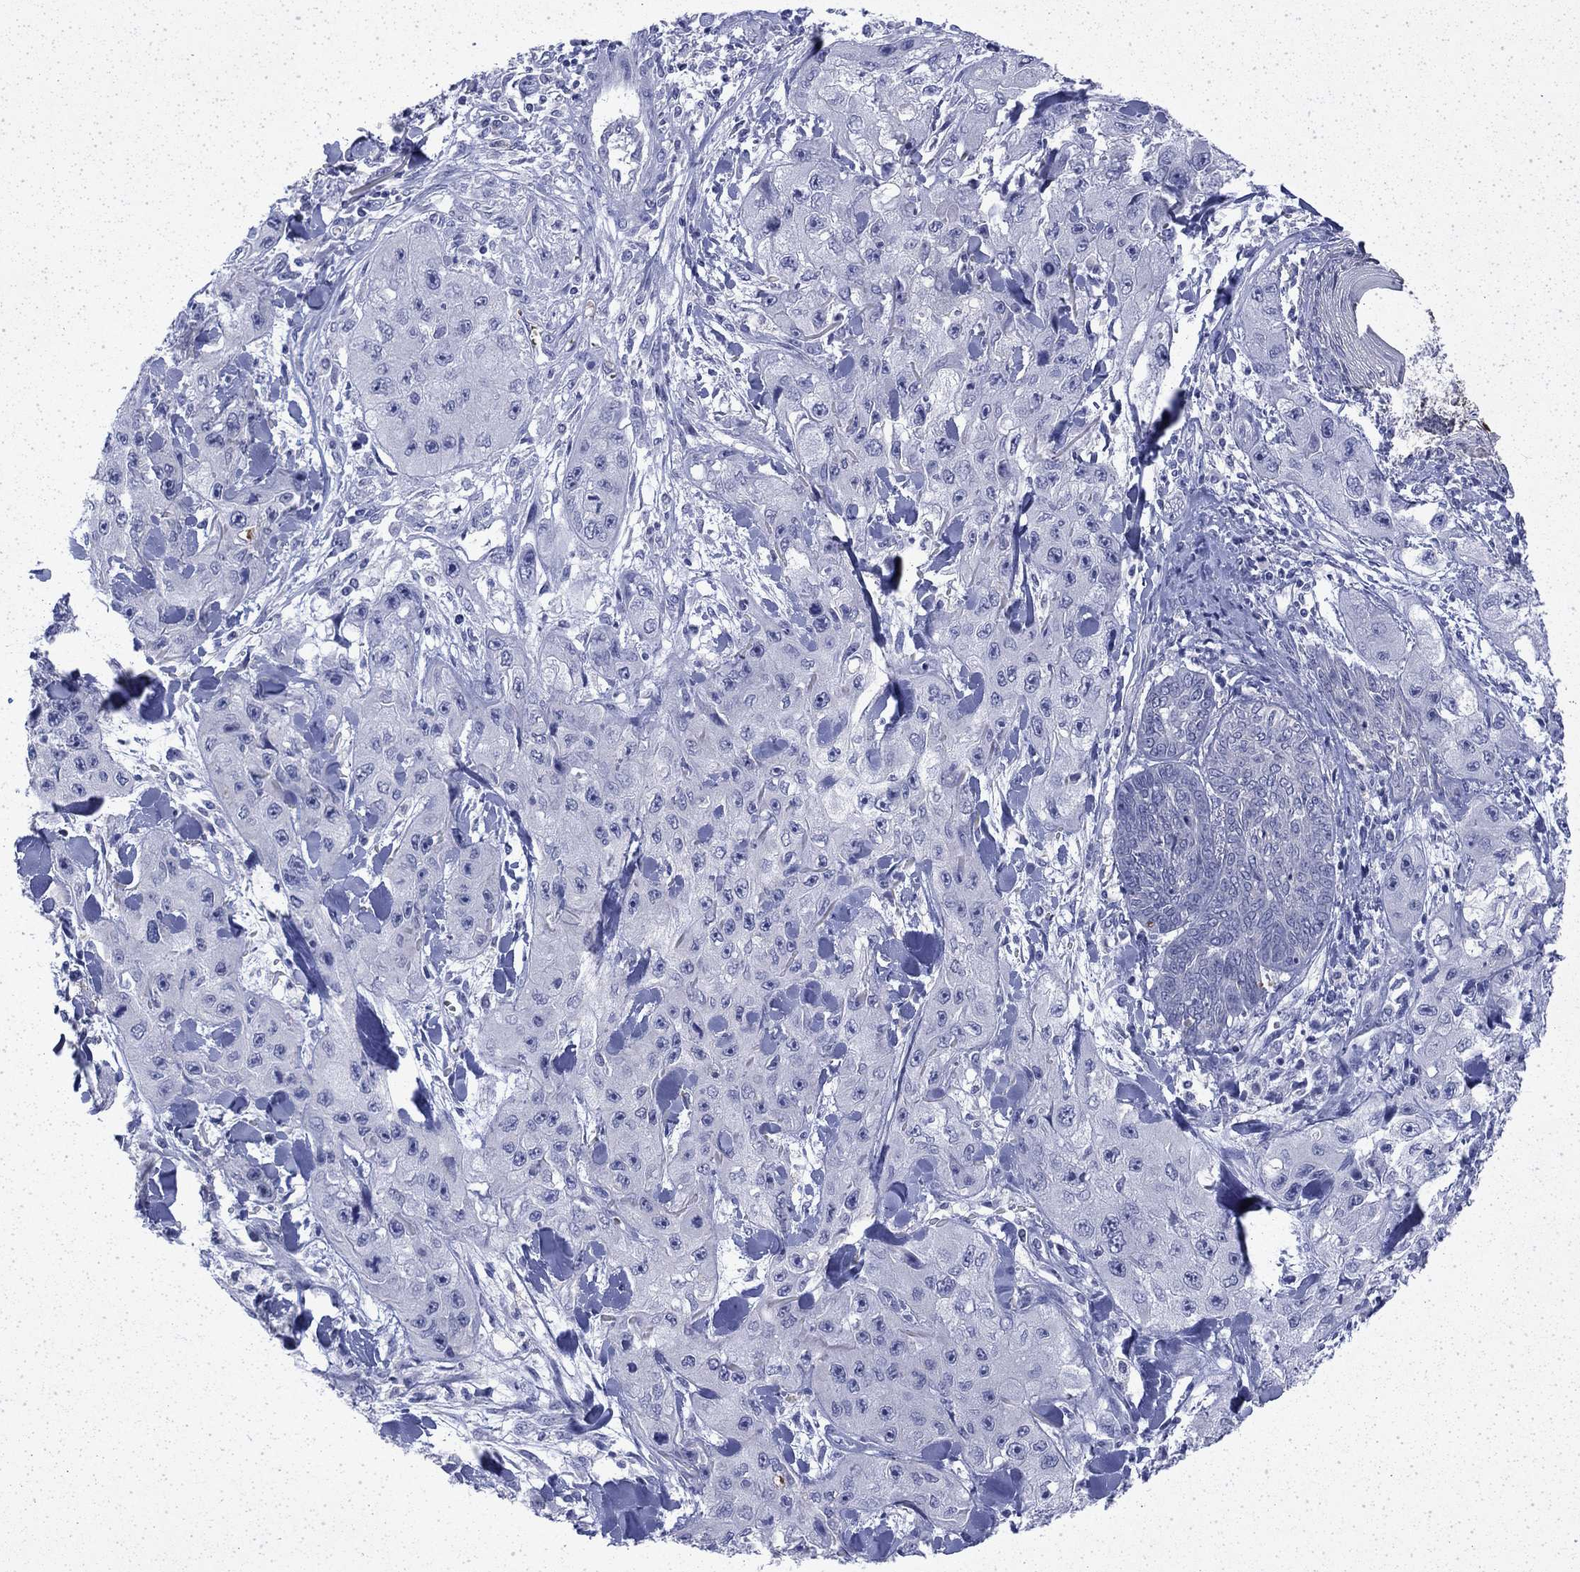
{"staining": {"intensity": "negative", "quantity": "none", "location": "none"}, "tissue": "skin cancer", "cell_type": "Tumor cells", "image_type": "cancer", "snomed": [{"axis": "morphology", "description": "Squamous cell carcinoma, NOS"}, {"axis": "topography", "description": "Skin"}, {"axis": "topography", "description": "Subcutis"}], "caption": "An immunohistochemistry micrograph of skin cancer is shown. There is no staining in tumor cells of skin cancer.", "gene": "ENPP6", "patient": {"sex": "male", "age": 73}}